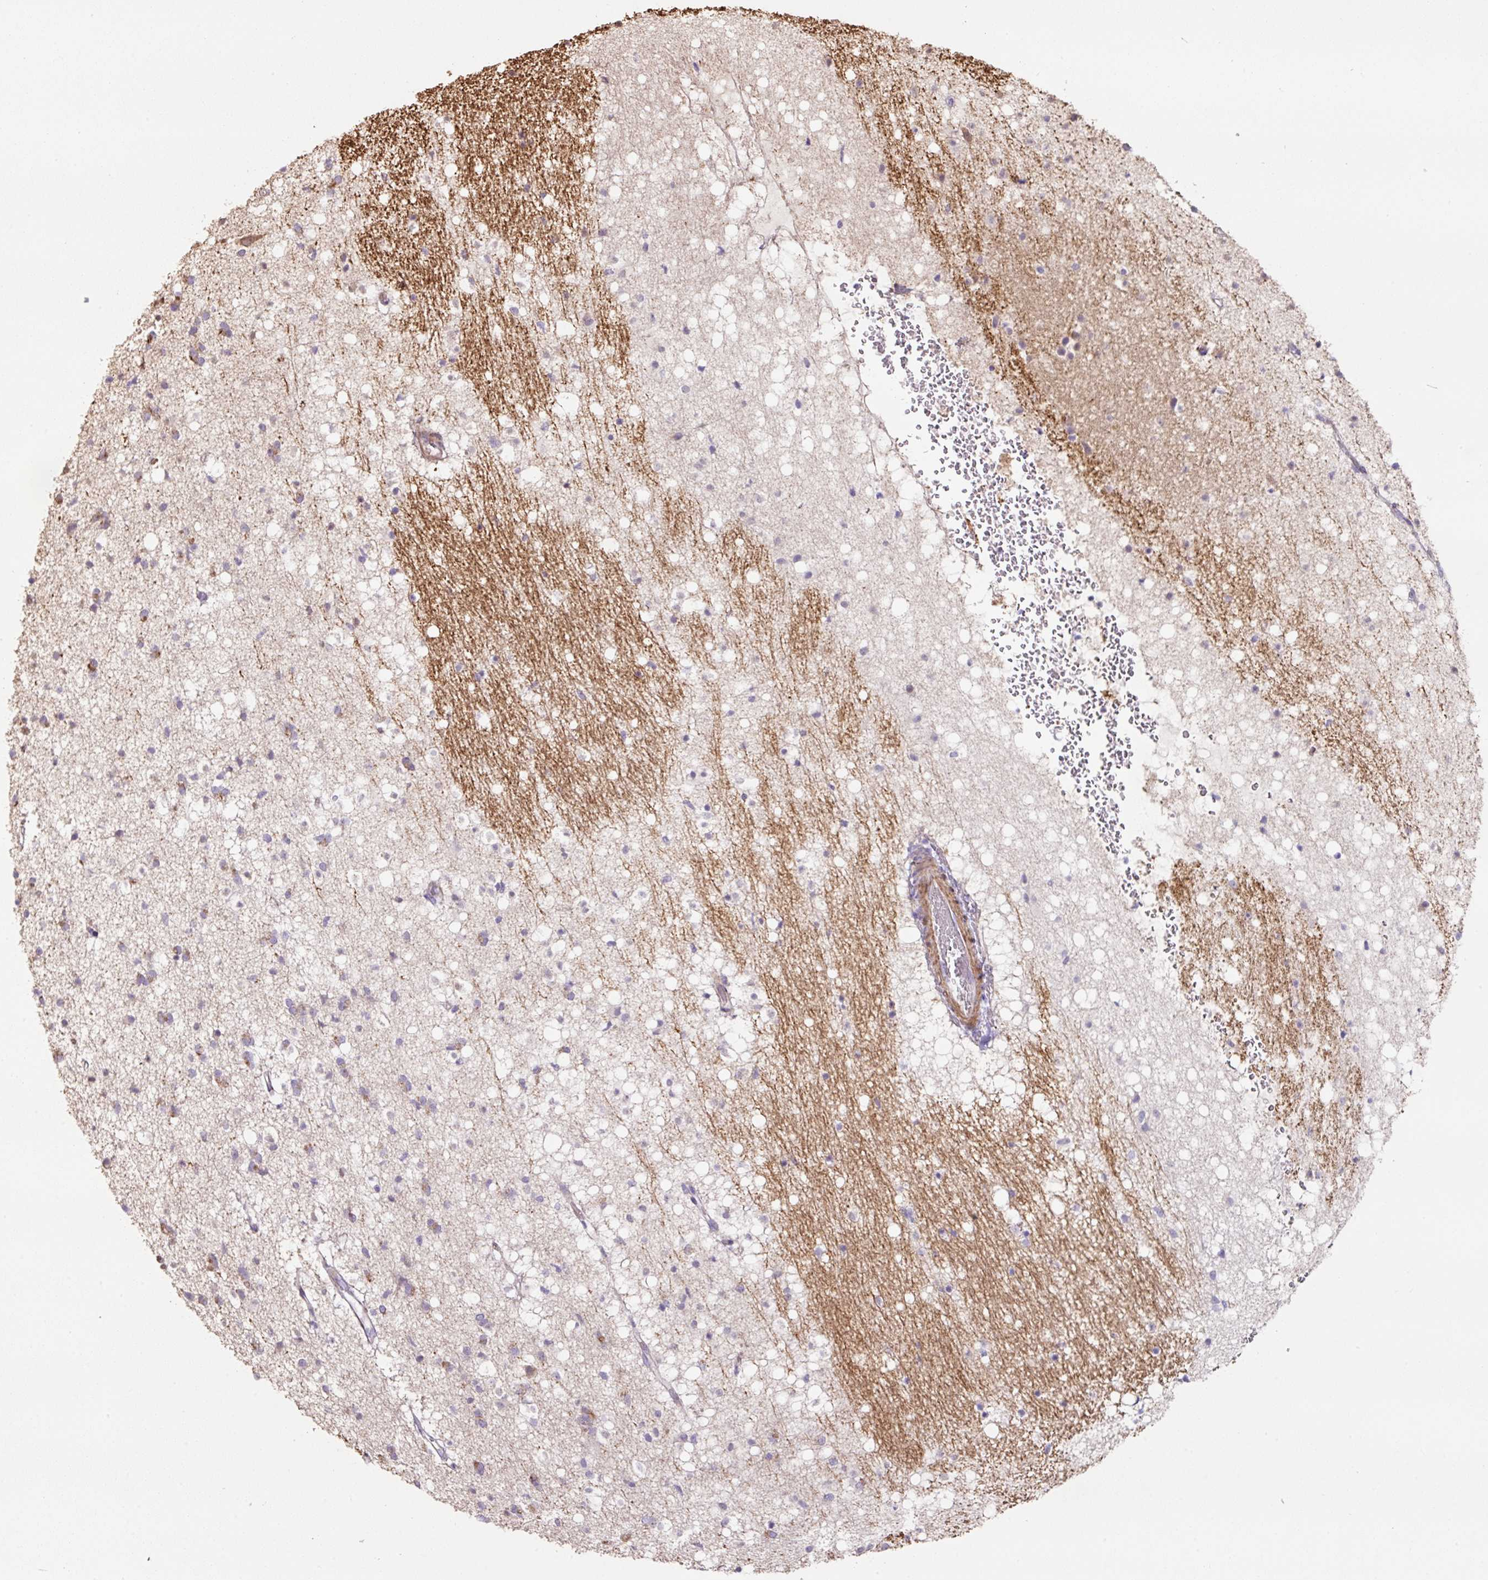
{"staining": {"intensity": "moderate", "quantity": "<25%", "location": "cytoplasmic/membranous"}, "tissue": "caudate", "cell_type": "Glial cells", "image_type": "normal", "snomed": [{"axis": "morphology", "description": "Normal tissue, NOS"}, {"axis": "topography", "description": "Lateral ventricle wall"}], "caption": "Moderate cytoplasmic/membranous protein expression is identified in about <25% of glial cells in caudate. Nuclei are stained in blue.", "gene": "MRRF", "patient": {"sex": "male", "age": 37}}